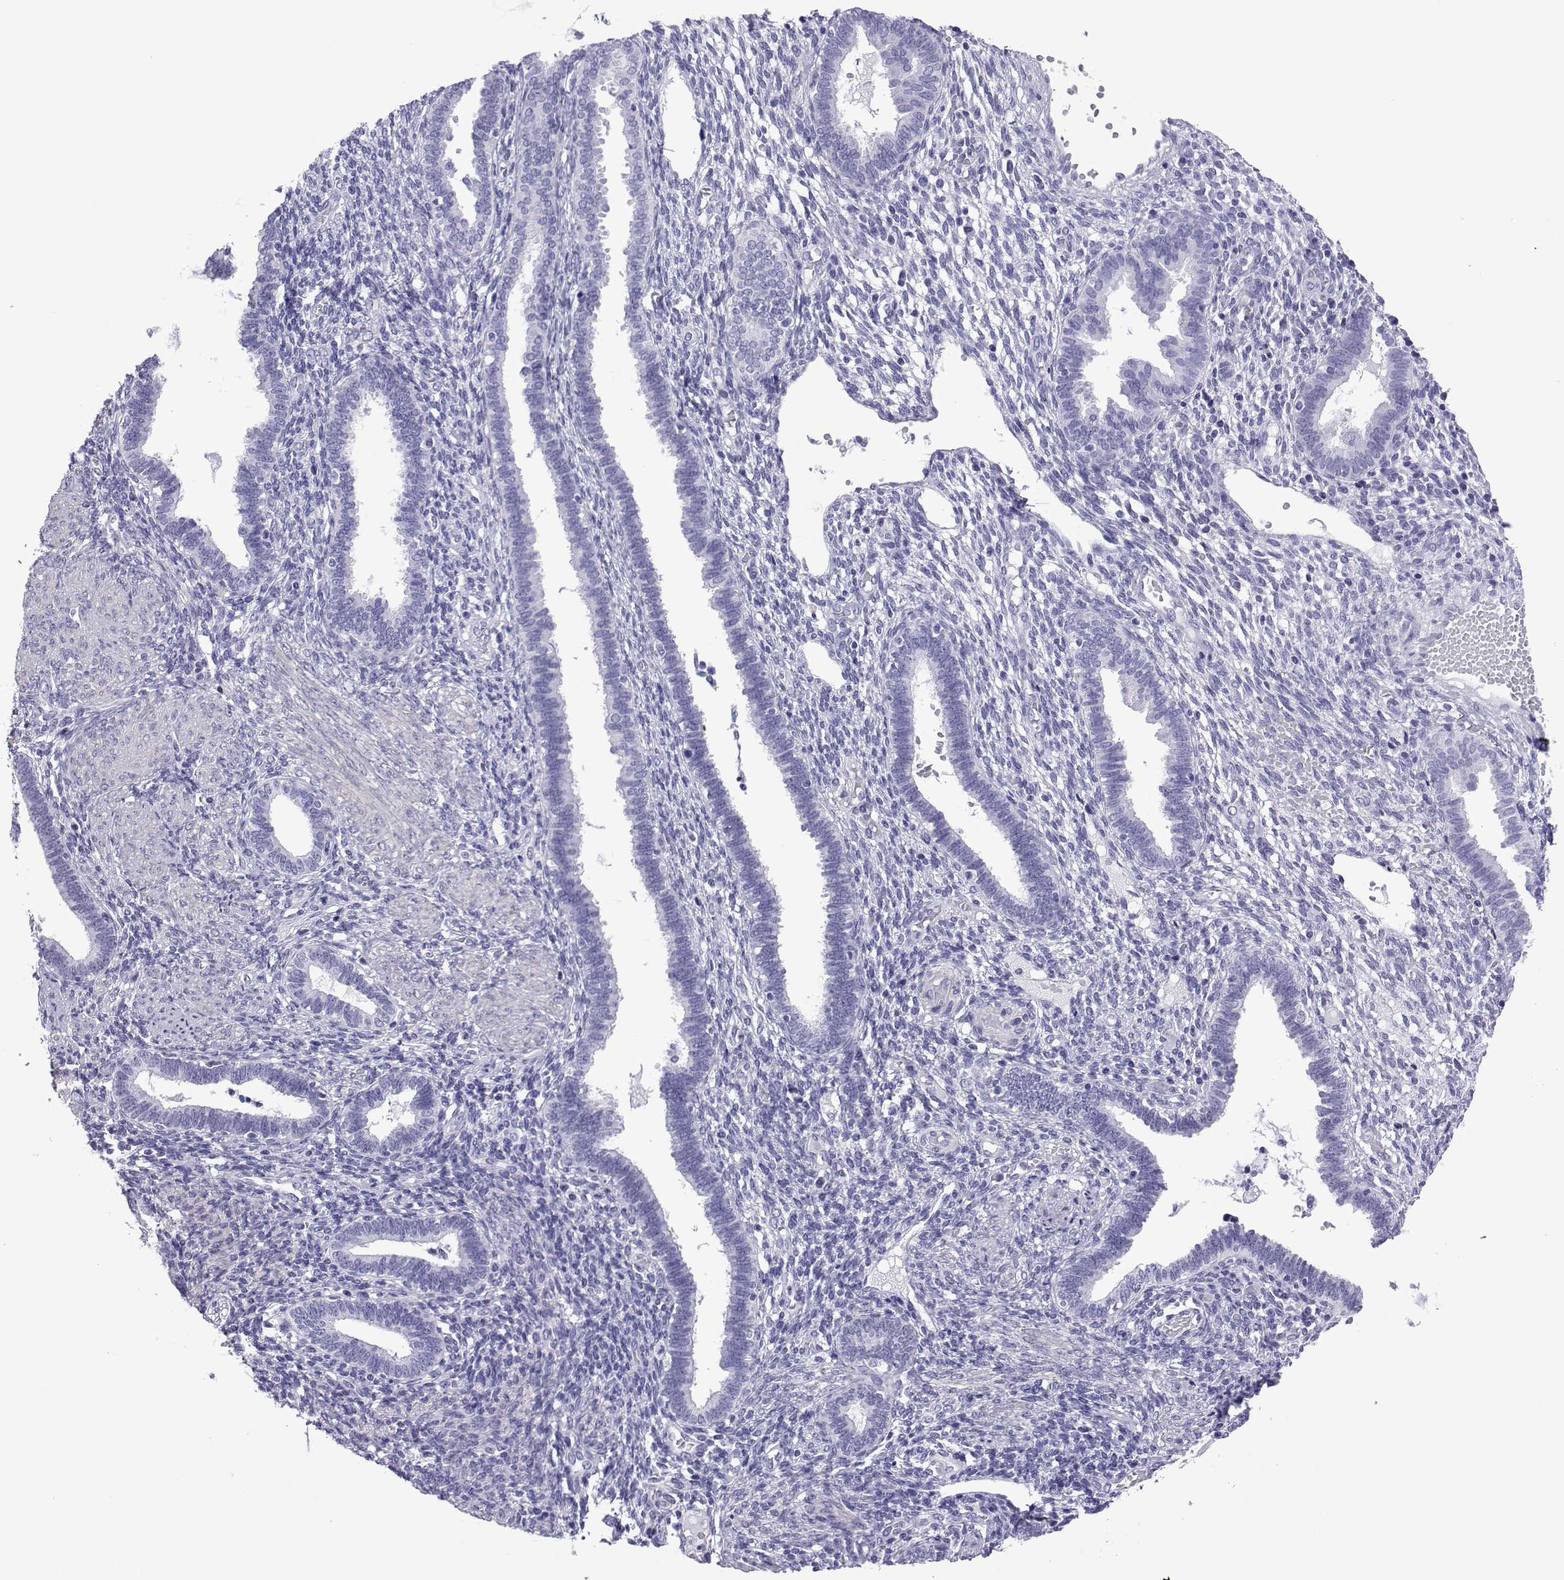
{"staining": {"intensity": "negative", "quantity": "none", "location": "none"}, "tissue": "endometrium", "cell_type": "Cells in endometrial stroma", "image_type": "normal", "snomed": [{"axis": "morphology", "description": "Normal tissue, NOS"}, {"axis": "topography", "description": "Endometrium"}], "caption": "Image shows no significant protein positivity in cells in endometrial stroma of benign endometrium.", "gene": "SPANXA1", "patient": {"sex": "female", "age": 42}}